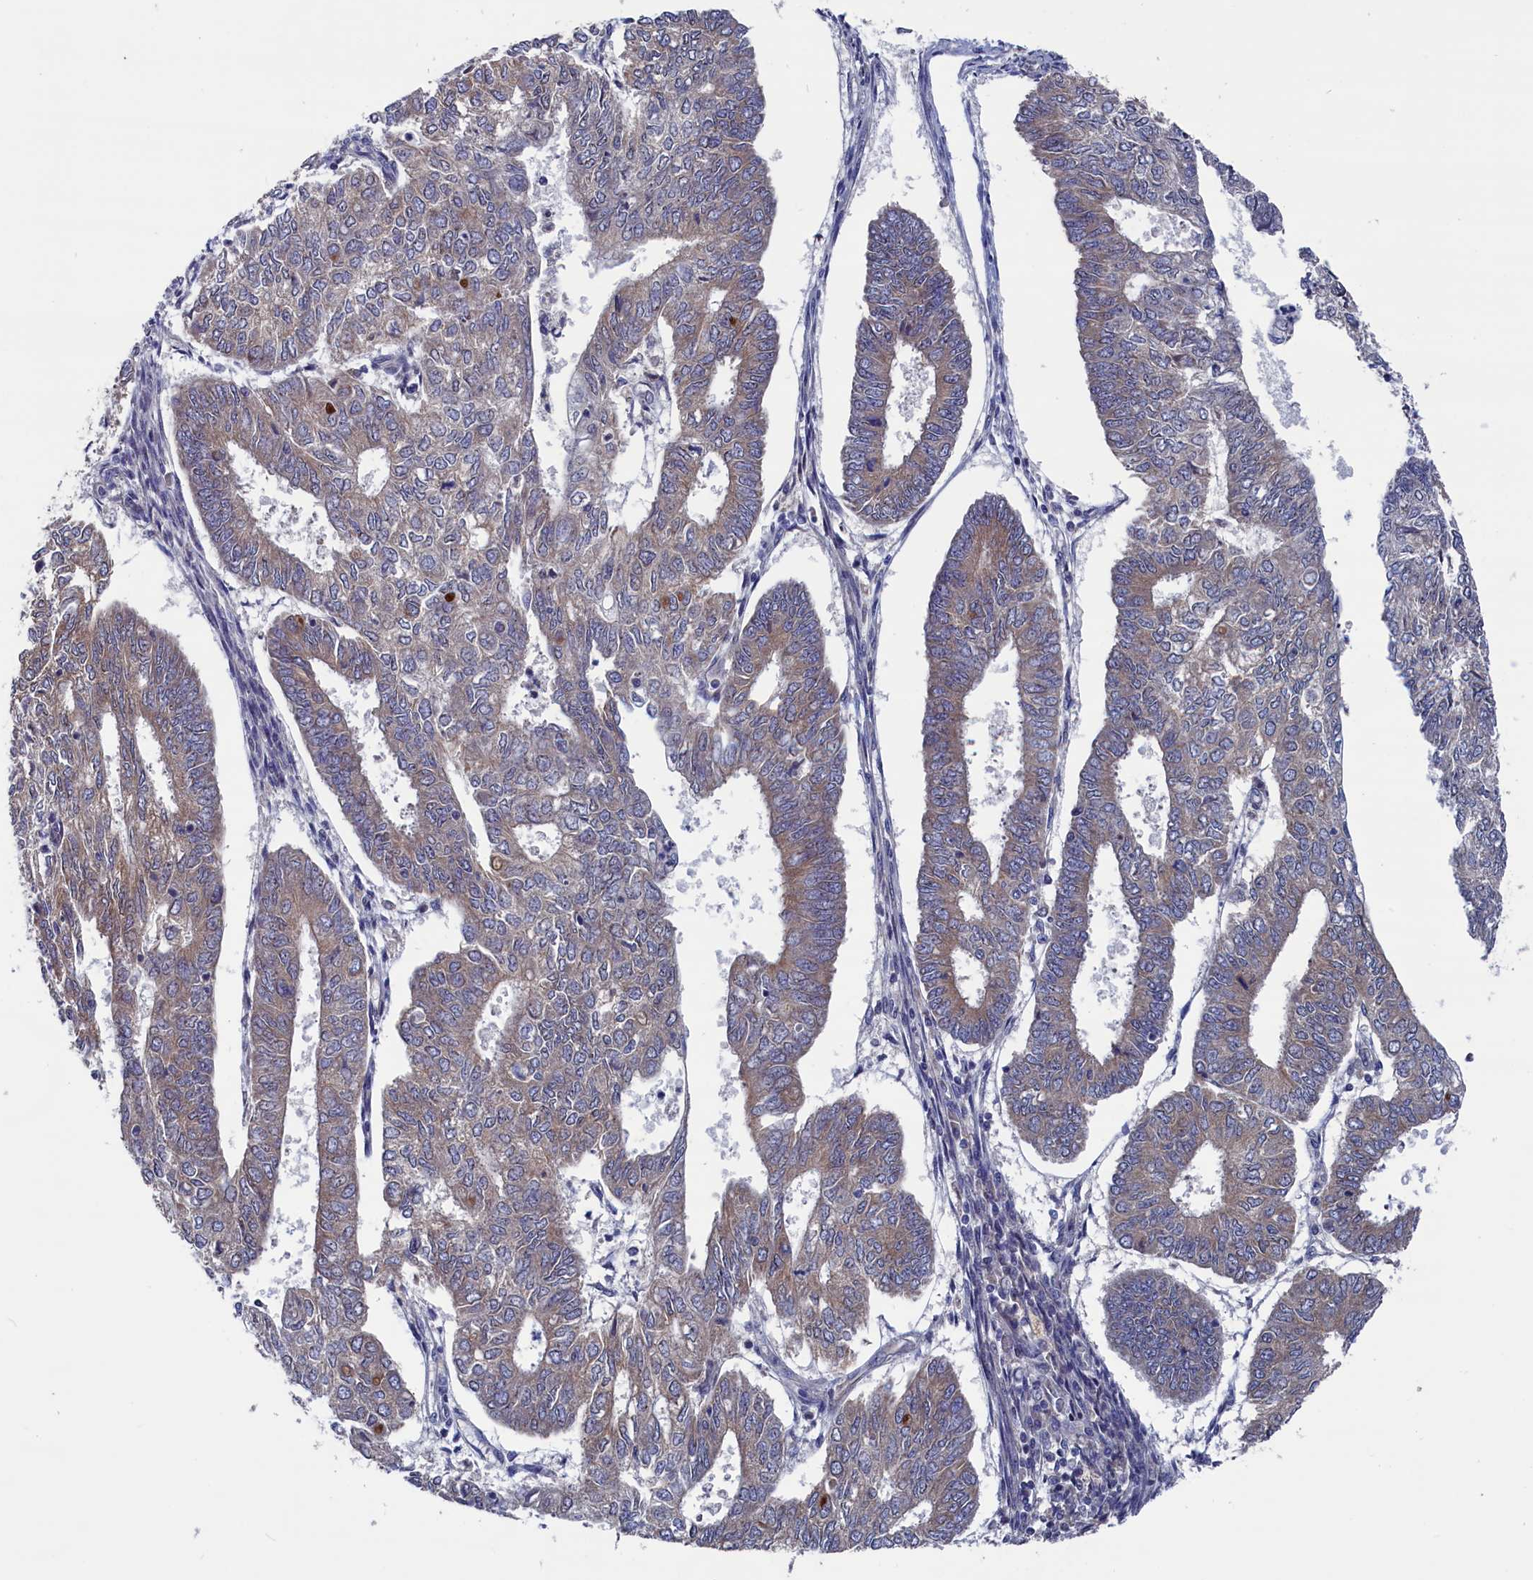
{"staining": {"intensity": "weak", "quantity": "25%-75%", "location": "cytoplasmic/membranous"}, "tissue": "endometrial cancer", "cell_type": "Tumor cells", "image_type": "cancer", "snomed": [{"axis": "morphology", "description": "Adenocarcinoma, NOS"}, {"axis": "topography", "description": "Endometrium"}], "caption": "Immunohistochemical staining of endometrial adenocarcinoma shows weak cytoplasmic/membranous protein staining in approximately 25%-75% of tumor cells.", "gene": "SPATA13", "patient": {"sex": "female", "age": 68}}